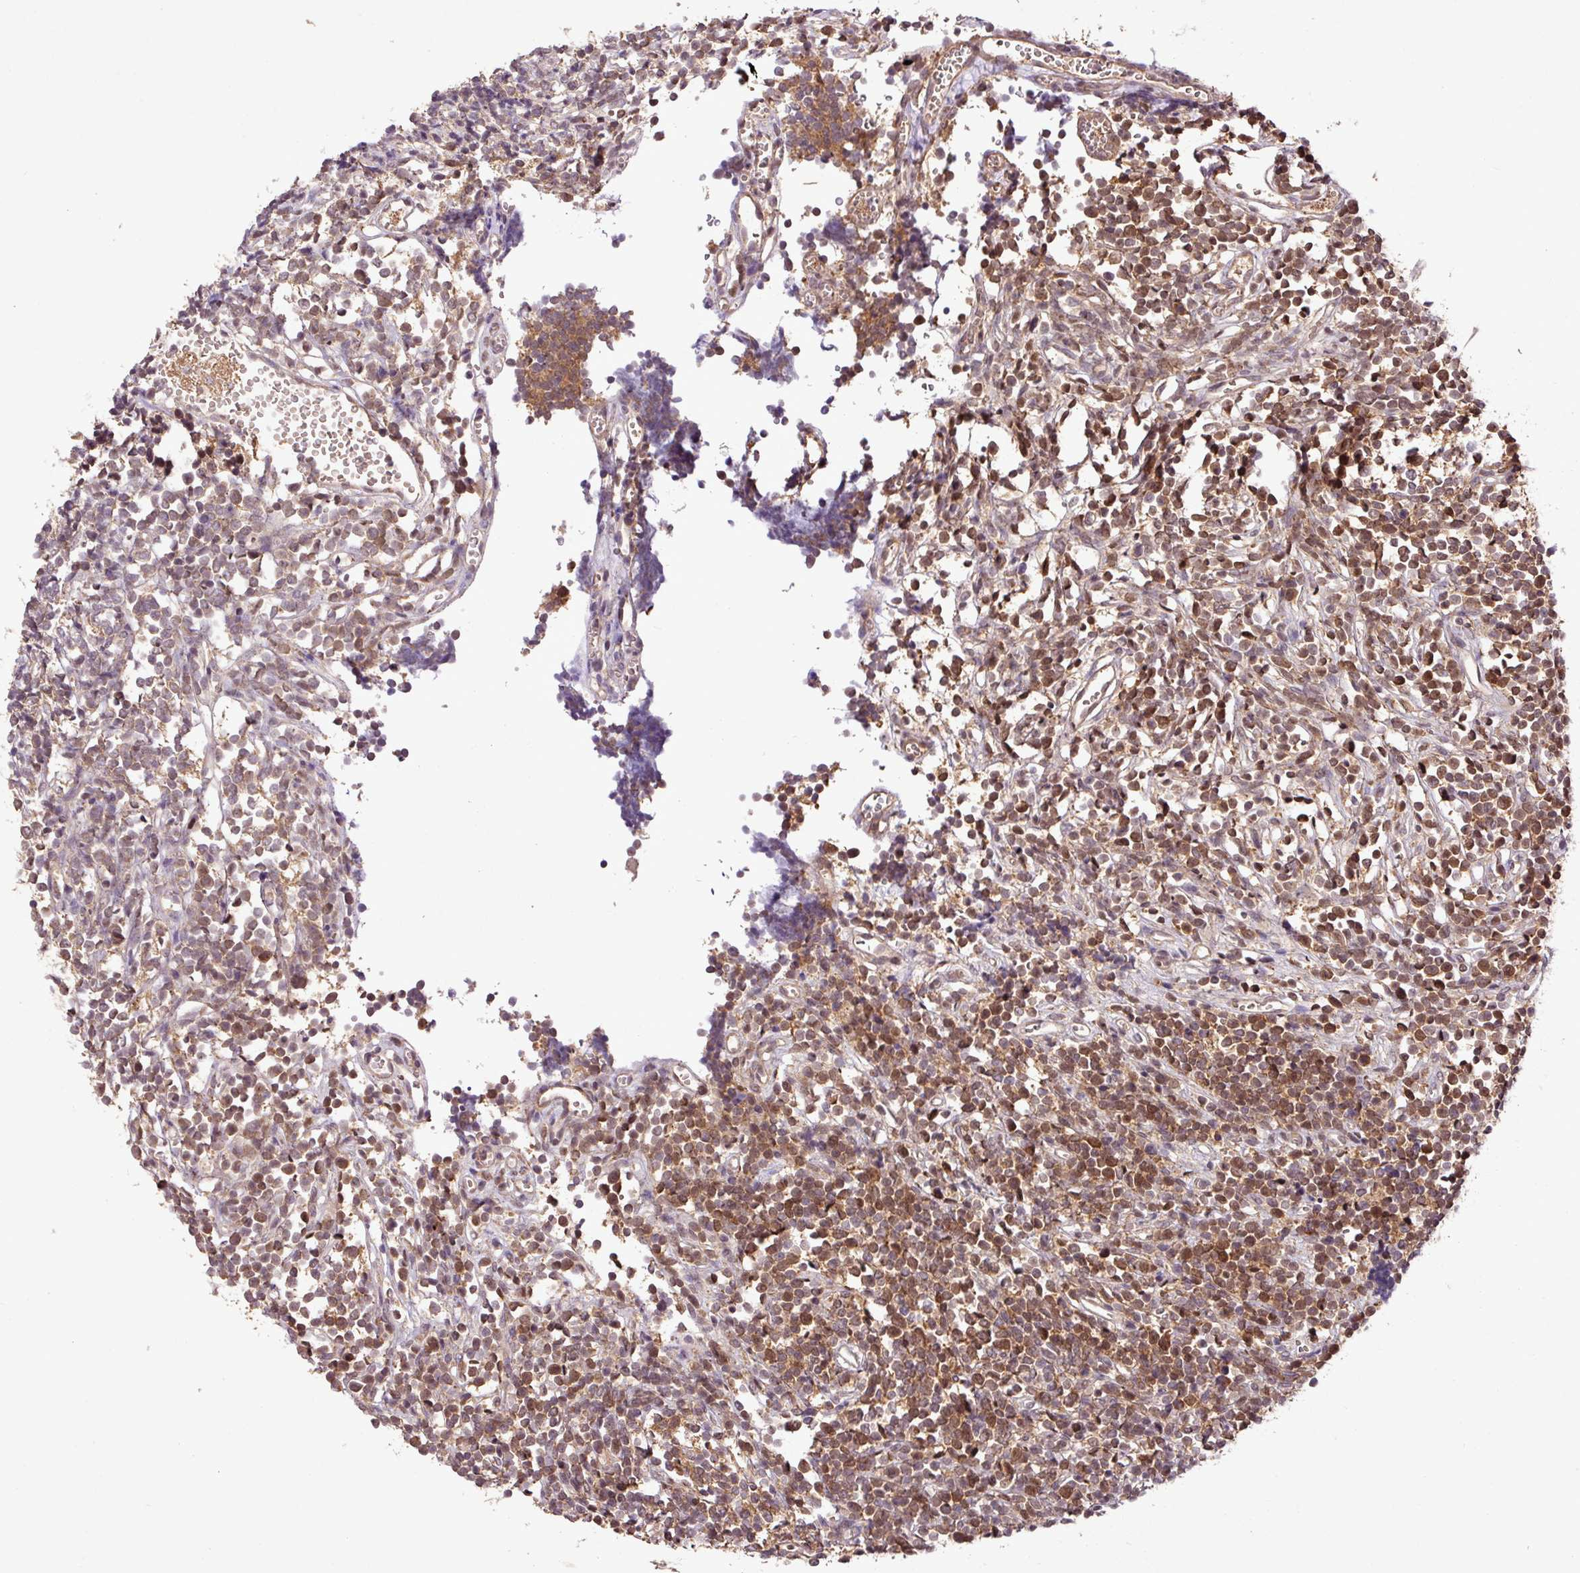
{"staining": {"intensity": "moderate", "quantity": ">75%", "location": "cytoplasmic/membranous,nuclear"}, "tissue": "glioma", "cell_type": "Tumor cells", "image_type": "cancer", "snomed": [{"axis": "morphology", "description": "Glioma, malignant, Low grade"}, {"axis": "topography", "description": "Brain"}], "caption": "Brown immunohistochemical staining in human glioma reveals moderate cytoplasmic/membranous and nuclear staining in about >75% of tumor cells.", "gene": "FAIM", "patient": {"sex": "female", "age": 1}}